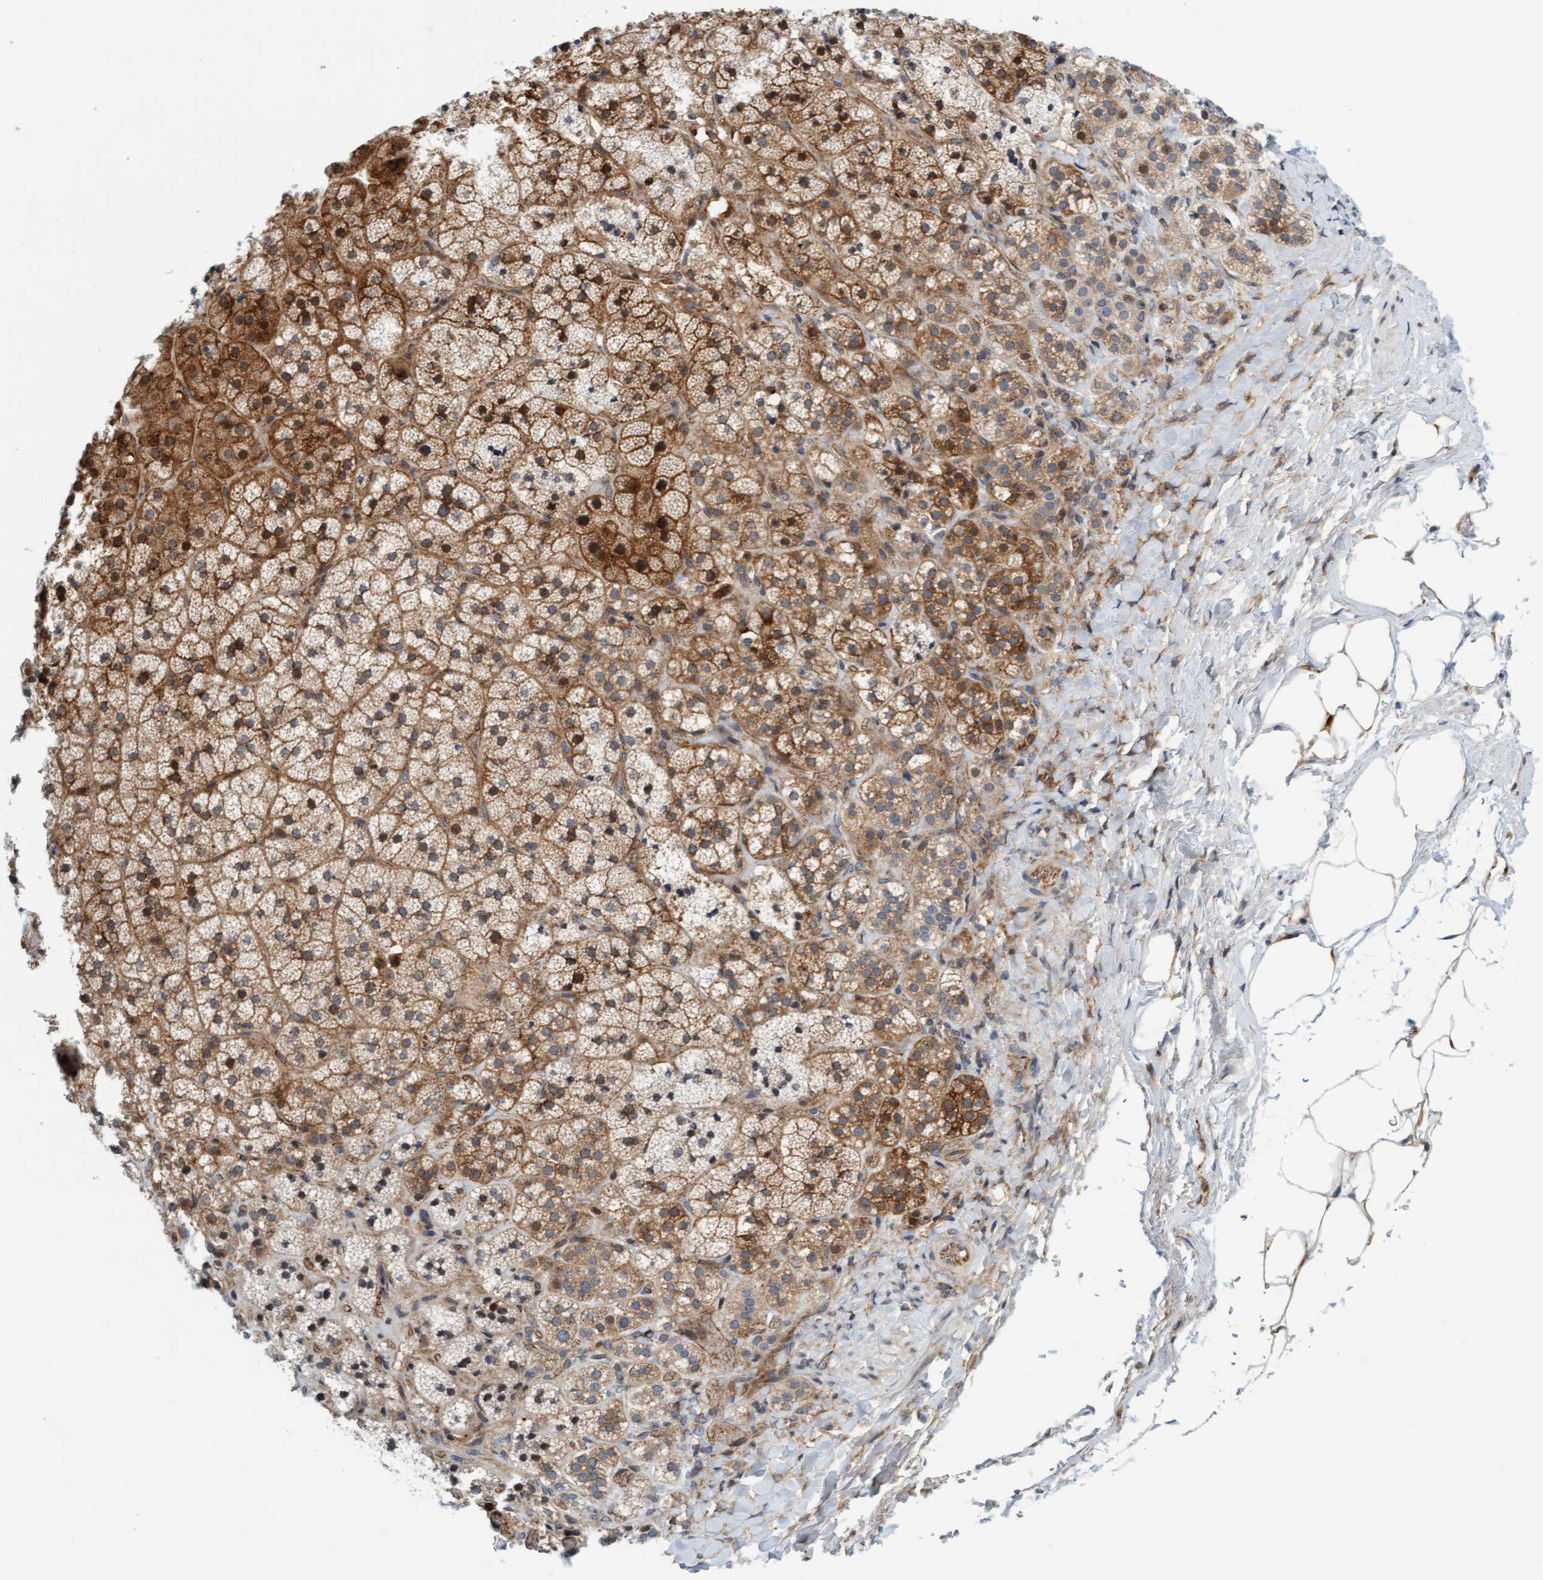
{"staining": {"intensity": "moderate", "quantity": ">75%", "location": "cytoplasmic/membranous,nuclear"}, "tissue": "adrenal gland", "cell_type": "Glandular cells", "image_type": "normal", "snomed": [{"axis": "morphology", "description": "Normal tissue, NOS"}, {"axis": "topography", "description": "Adrenal gland"}], "caption": "Immunohistochemistry micrograph of normal adrenal gland: human adrenal gland stained using immunohistochemistry shows medium levels of moderate protein expression localized specifically in the cytoplasmic/membranous,nuclear of glandular cells, appearing as a cytoplasmic/membranous,nuclear brown color.", "gene": "EIF4EBP1", "patient": {"sex": "female", "age": 44}}